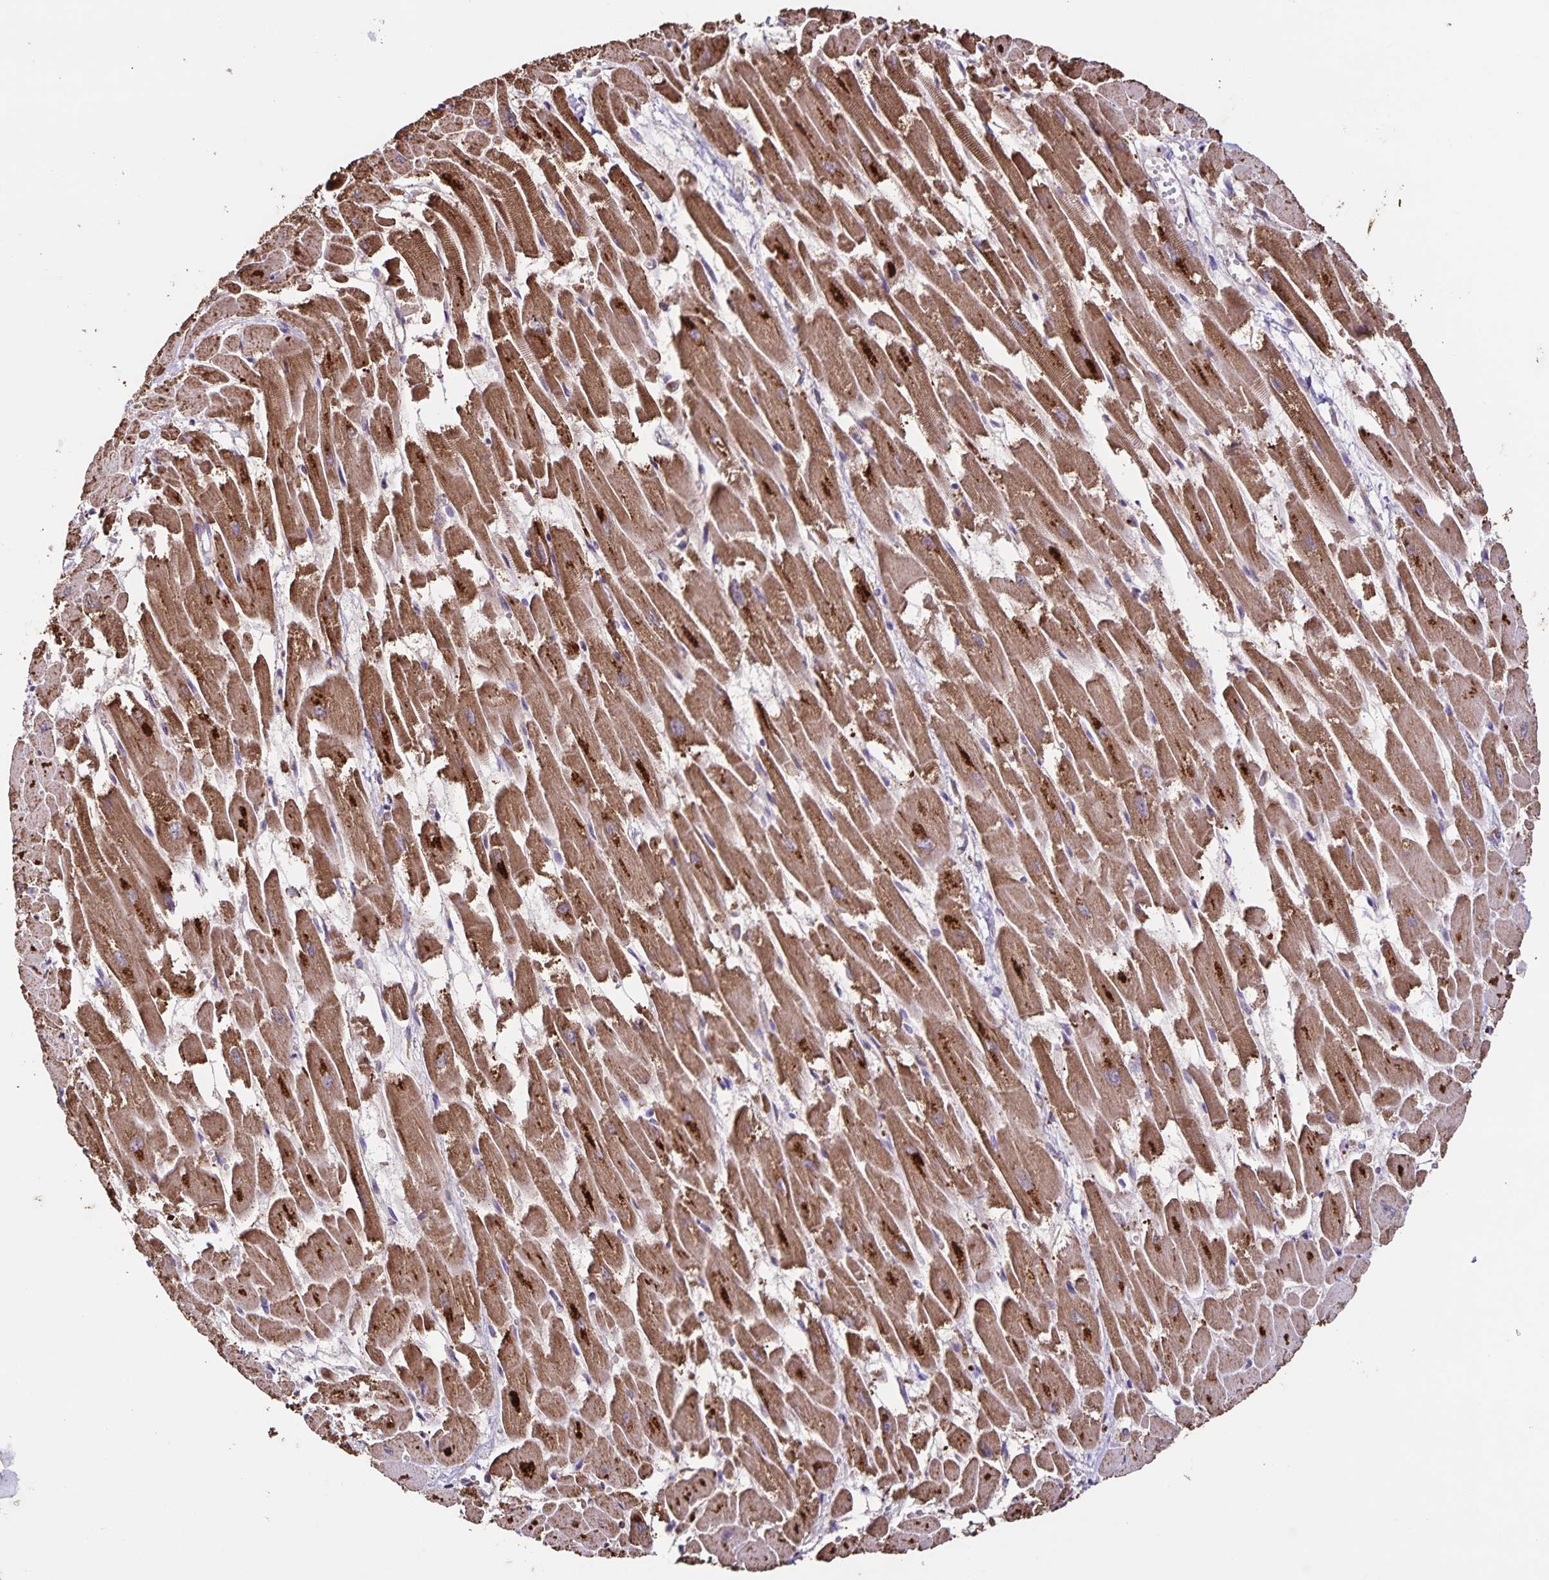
{"staining": {"intensity": "moderate", "quantity": ">75%", "location": "cytoplasmic/membranous"}, "tissue": "heart muscle", "cell_type": "Cardiomyocytes", "image_type": "normal", "snomed": [{"axis": "morphology", "description": "Normal tissue, NOS"}, {"axis": "topography", "description": "Heart"}], "caption": "Cardiomyocytes demonstrate moderate cytoplasmic/membranous staining in approximately >75% of cells in unremarkable heart muscle. (DAB = brown stain, brightfield microscopy at high magnification).", "gene": "MAN1A1", "patient": {"sex": "female", "age": 52}}